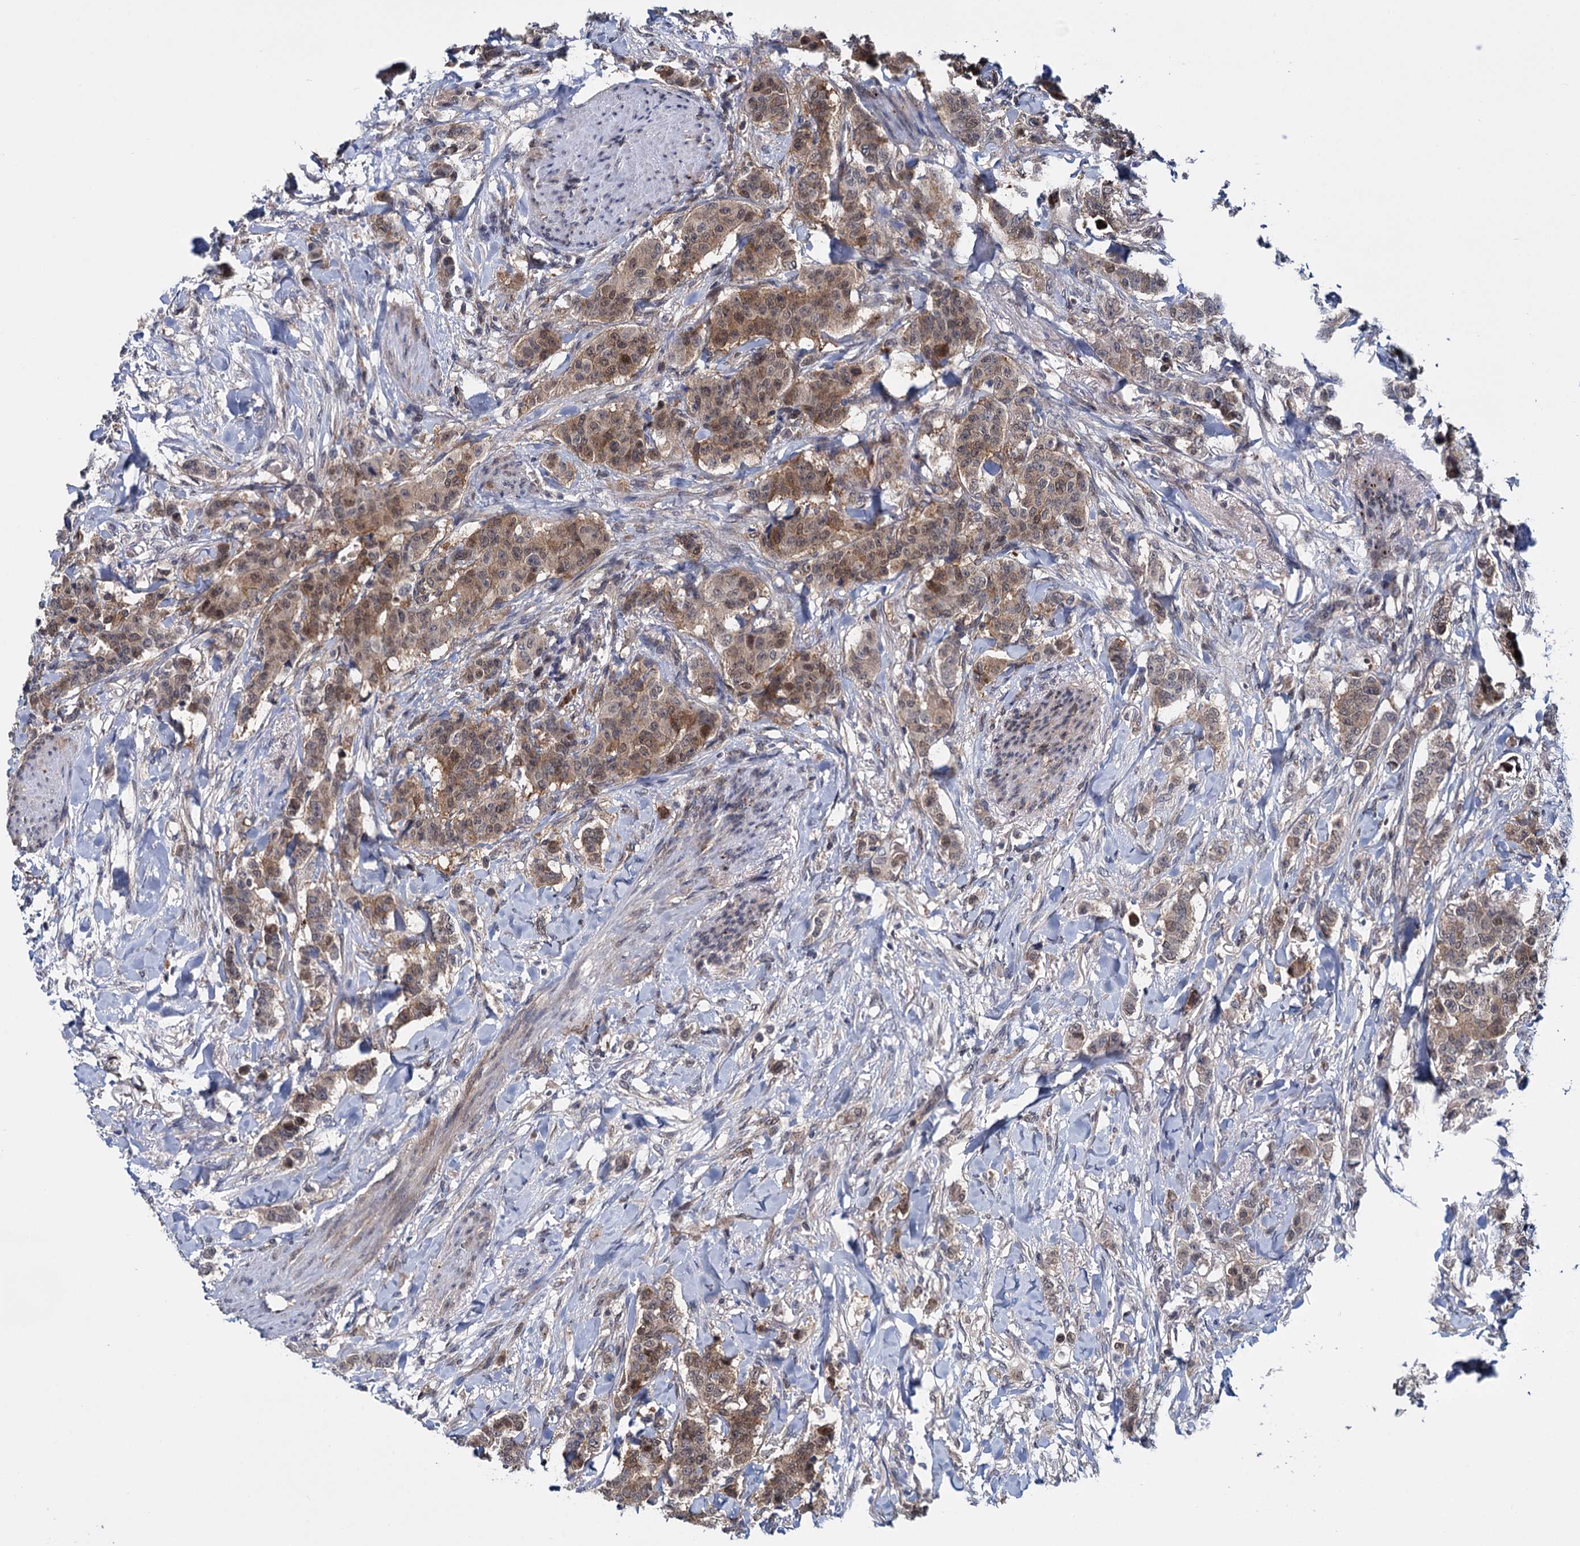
{"staining": {"intensity": "moderate", "quantity": ">75%", "location": "cytoplasmic/membranous,nuclear"}, "tissue": "breast cancer", "cell_type": "Tumor cells", "image_type": "cancer", "snomed": [{"axis": "morphology", "description": "Duct carcinoma"}, {"axis": "topography", "description": "Breast"}], "caption": "Moderate cytoplasmic/membranous and nuclear expression is seen in about >75% of tumor cells in breast cancer.", "gene": "GLO1", "patient": {"sex": "female", "age": 40}}